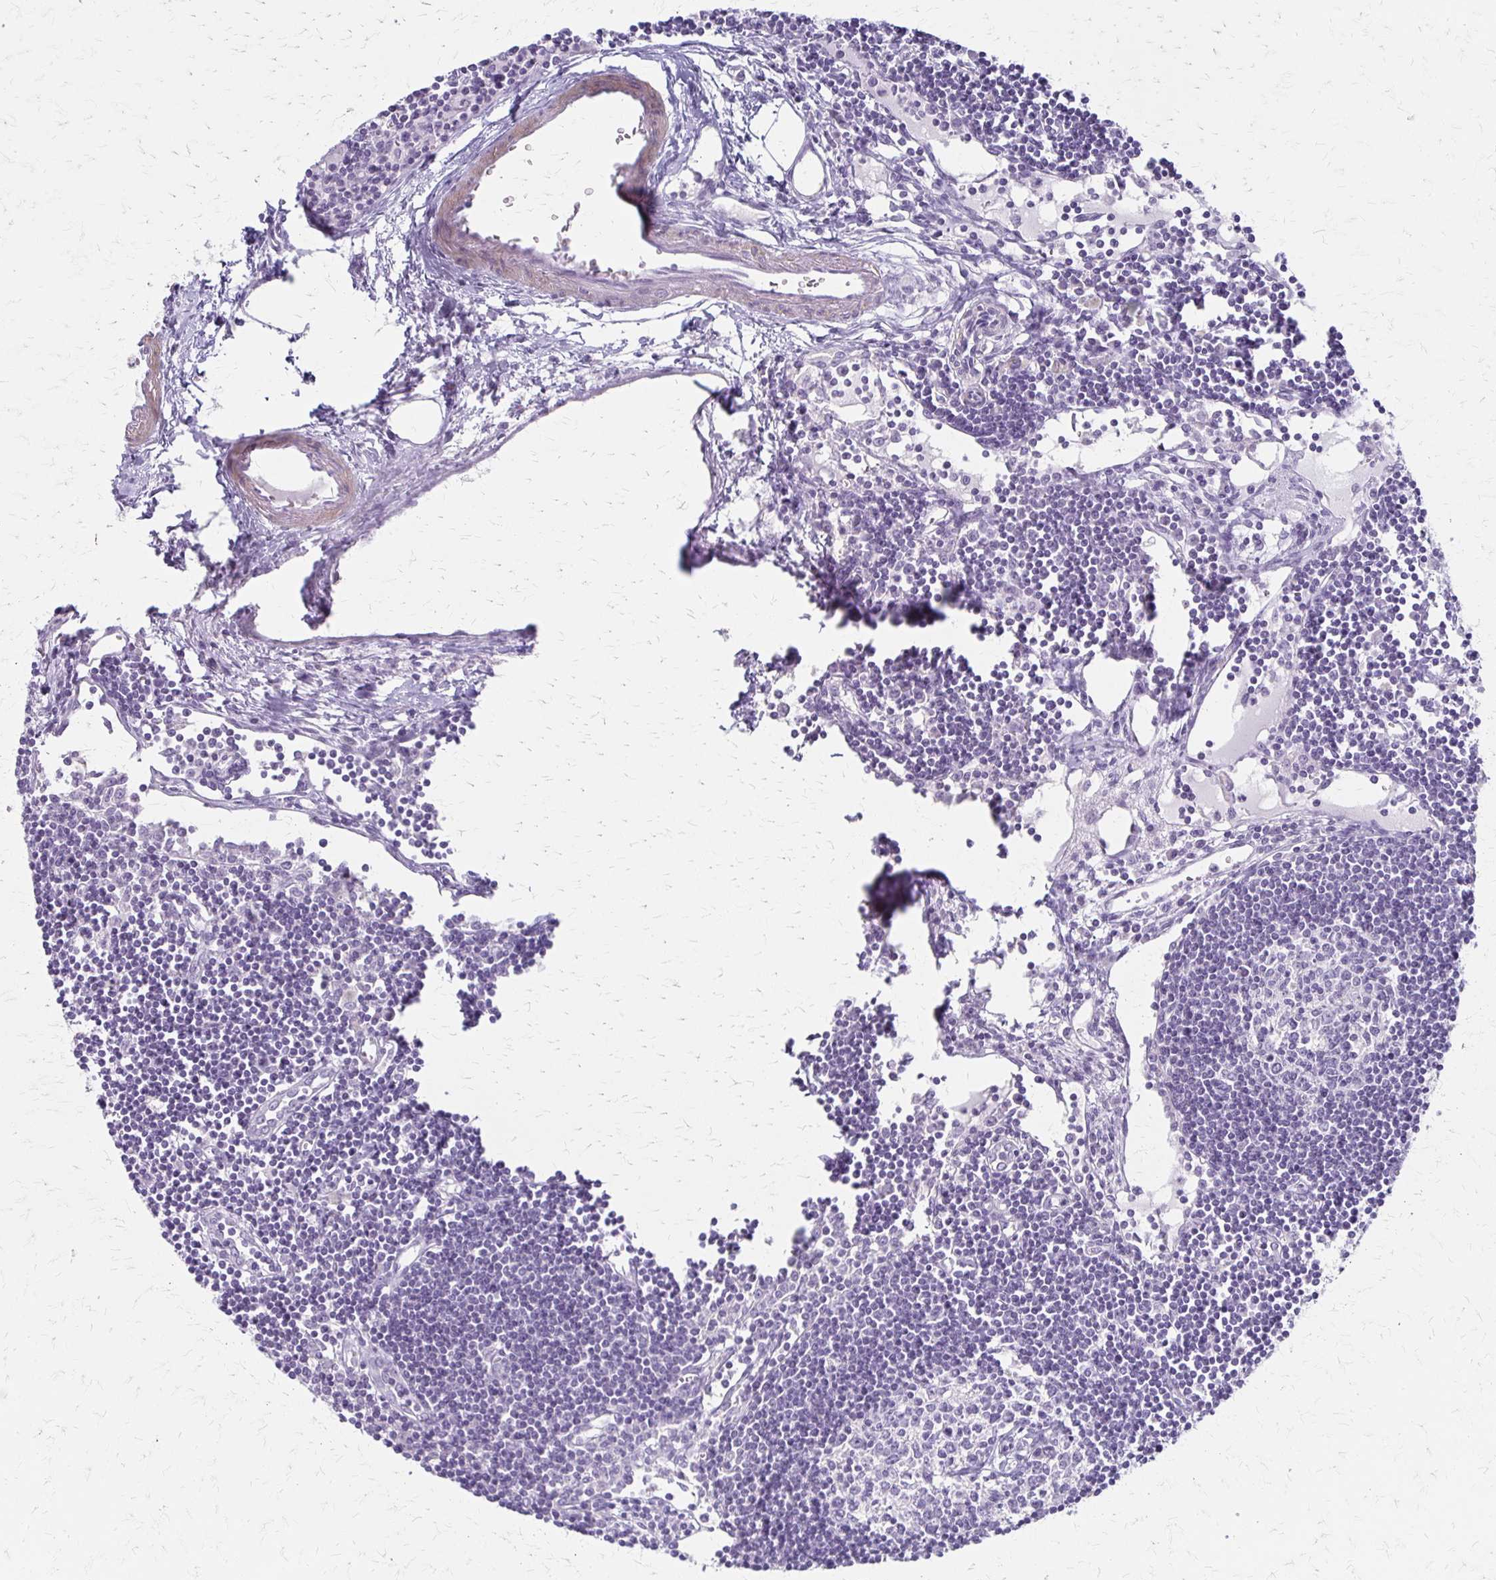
{"staining": {"intensity": "negative", "quantity": "none", "location": "none"}, "tissue": "lymph node", "cell_type": "Germinal center cells", "image_type": "normal", "snomed": [{"axis": "morphology", "description": "Normal tissue, NOS"}, {"axis": "topography", "description": "Lymph node"}], "caption": "An image of lymph node stained for a protein demonstrates no brown staining in germinal center cells. (DAB immunohistochemistry (IHC) with hematoxylin counter stain).", "gene": "IVL", "patient": {"sex": "female", "age": 65}}